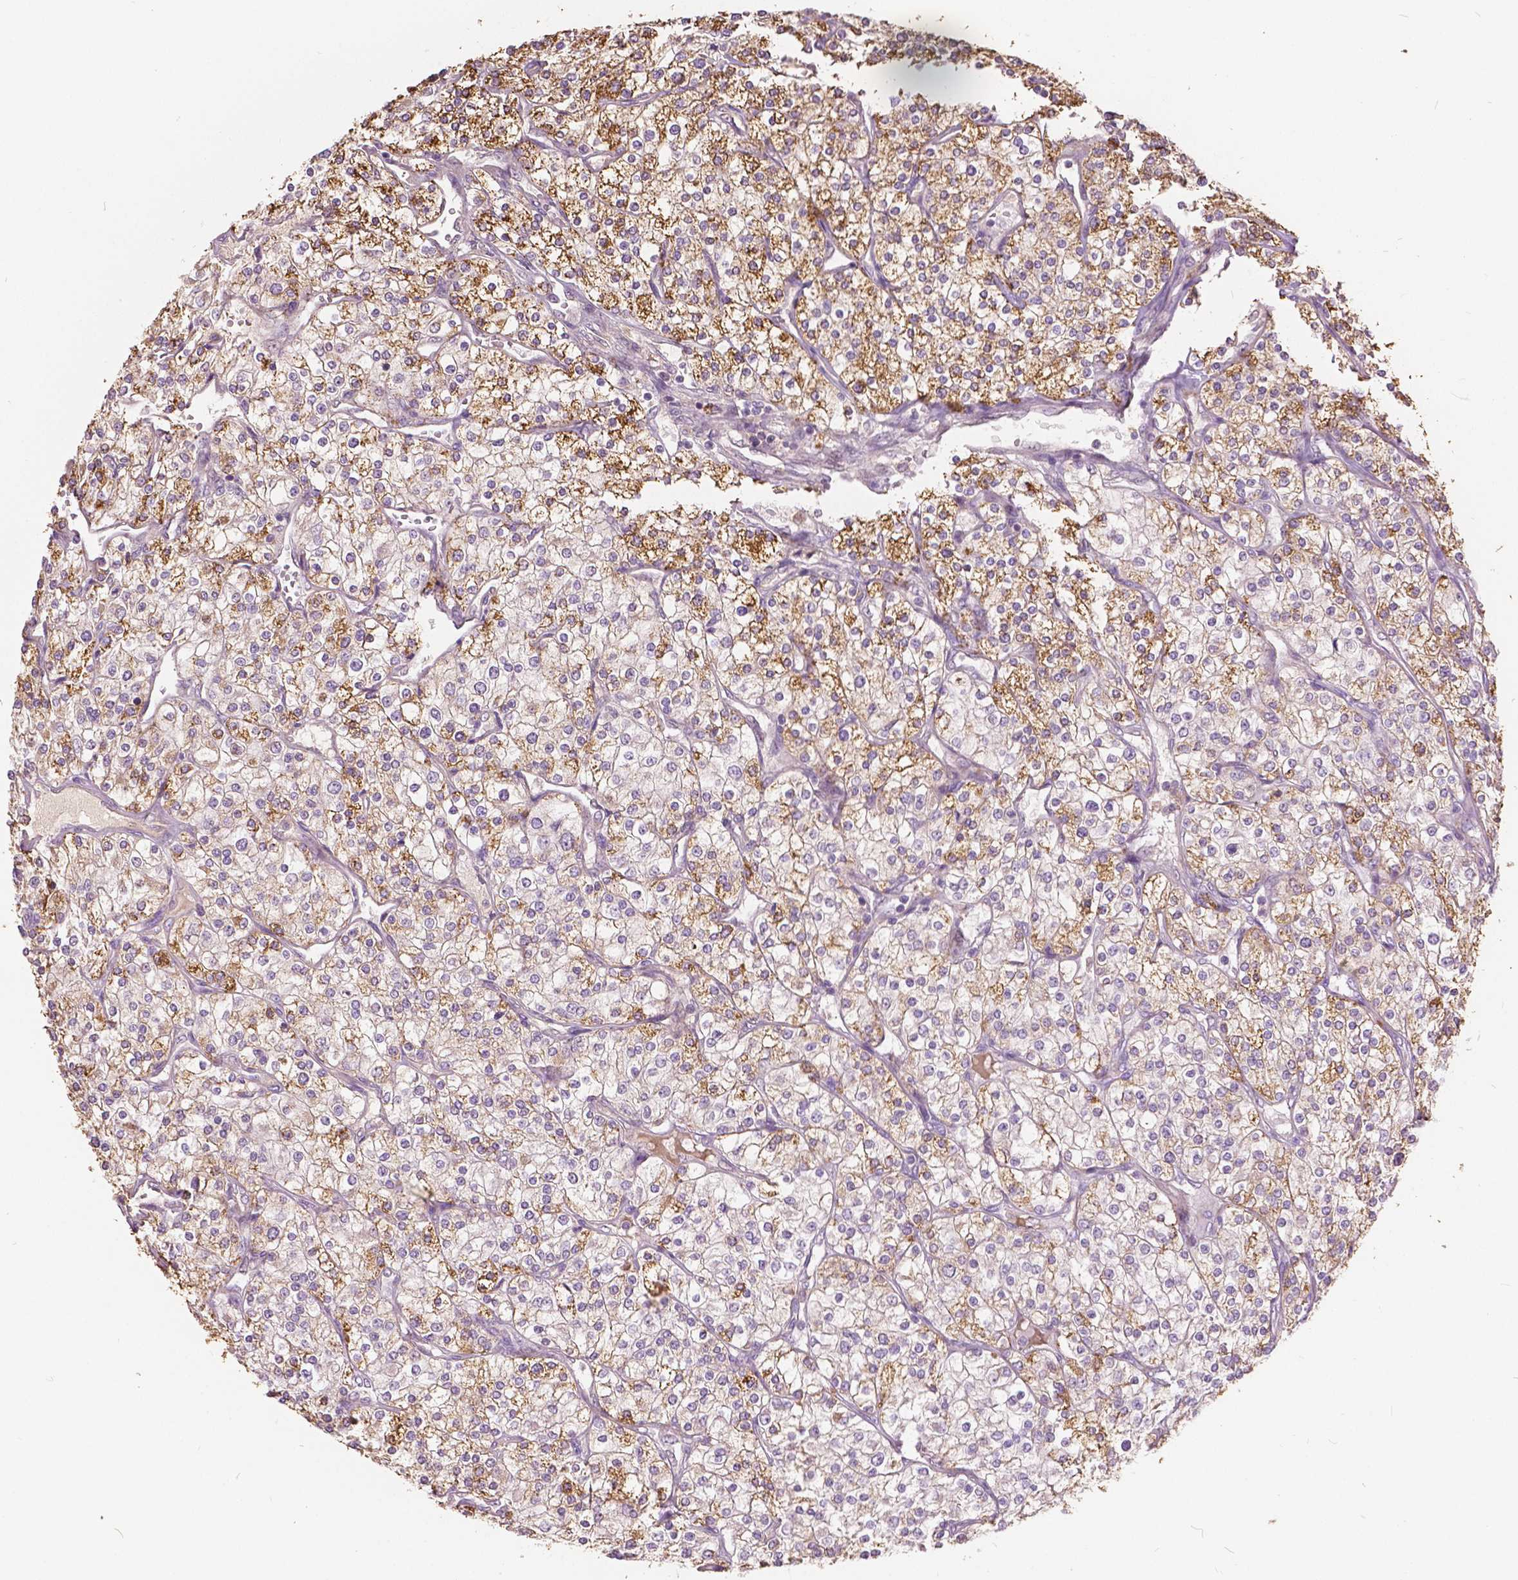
{"staining": {"intensity": "moderate", "quantity": "25%-75%", "location": "cytoplasmic/membranous"}, "tissue": "renal cancer", "cell_type": "Tumor cells", "image_type": "cancer", "snomed": [{"axis": "morphology", "description": "Adenocarcinoma, NOS"}, {"axis": "topography", "description": "Kidney"}], "caption": "Moderate cytoplasmic/membranous staining for a protein is present in about 25%-75% of tumor cells of adenocarcinoma (renal) using IHC.", "gene": "DLX6", "patient": {"sex": "male", "age": 80}}